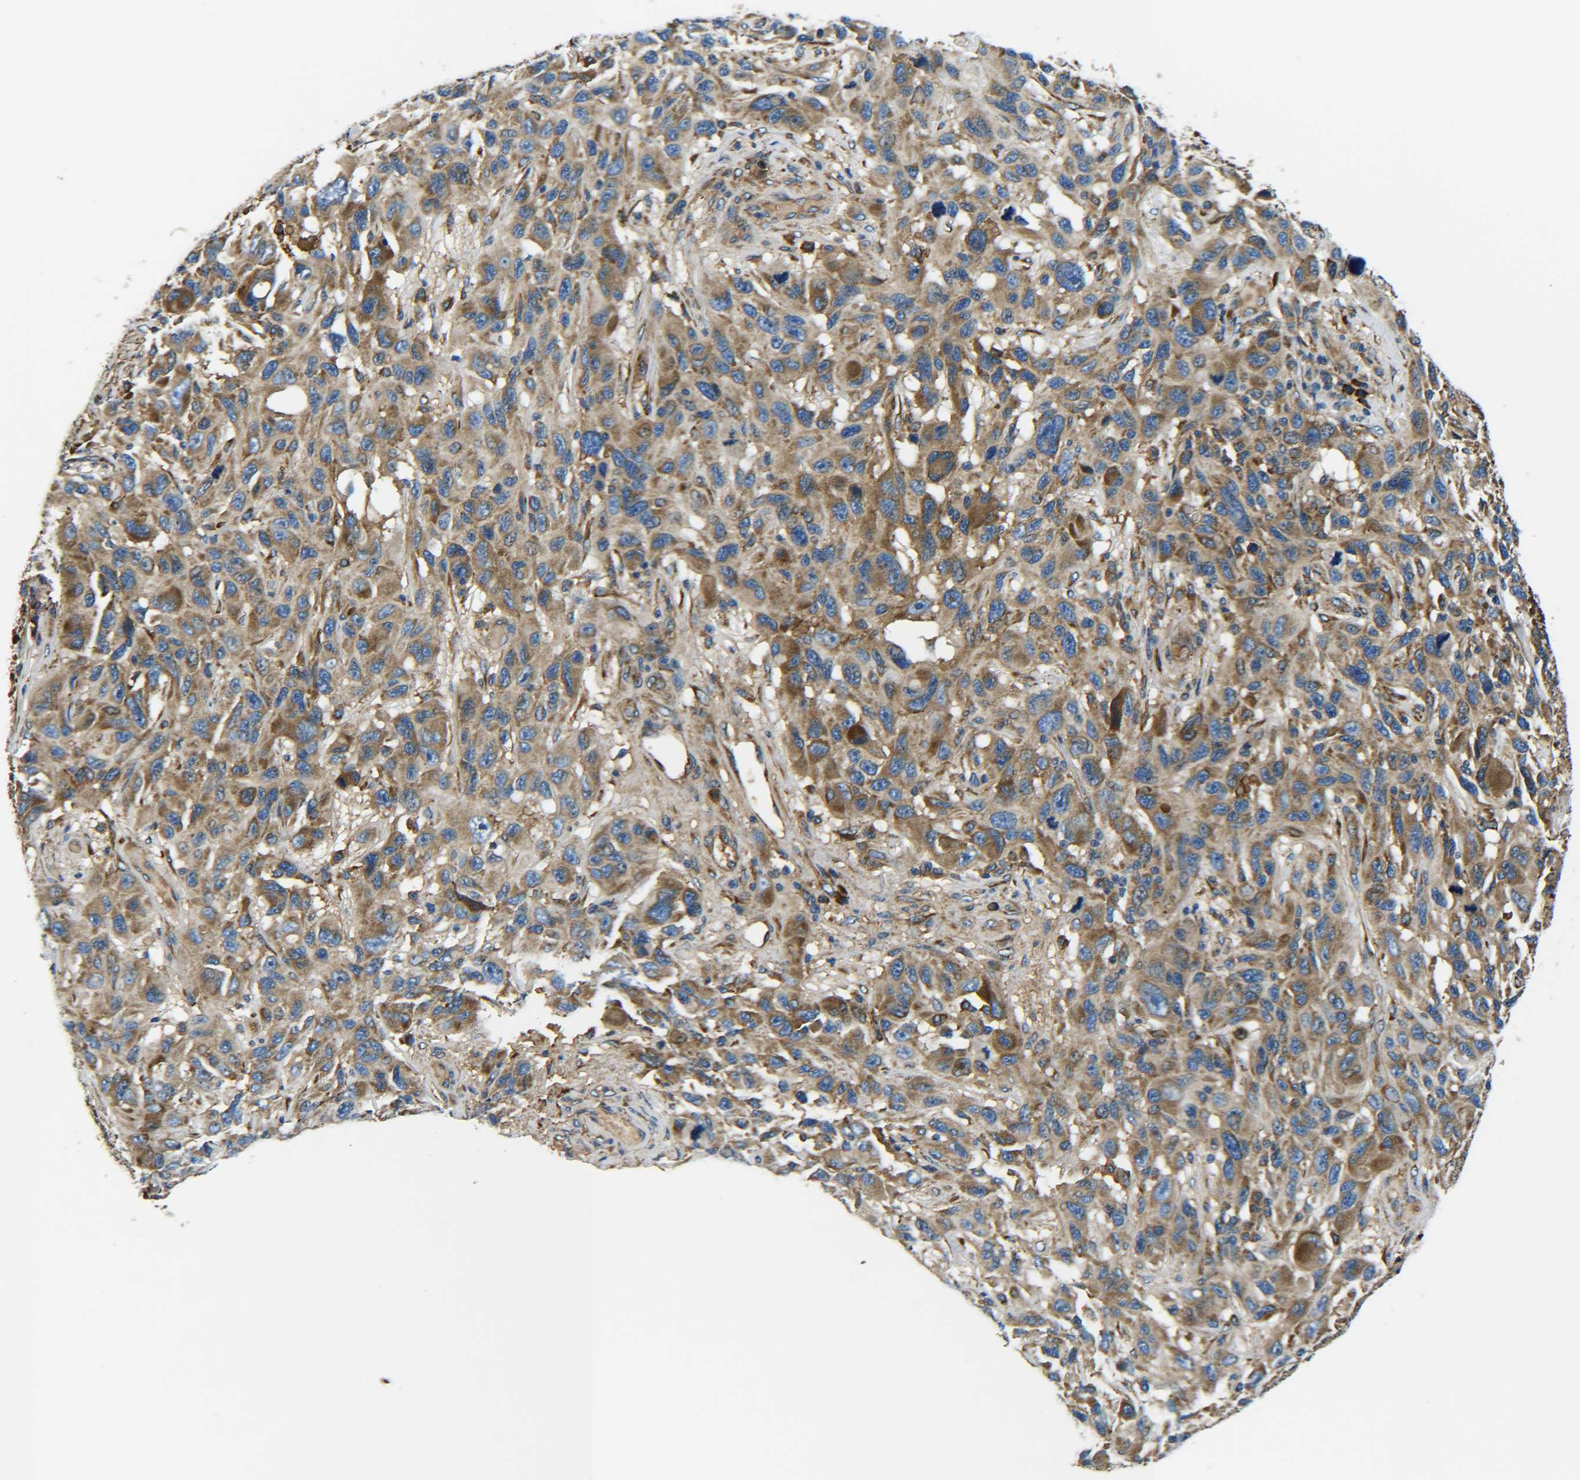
{"staining": {"intensity": "moderate", "quantity": ">75%", "location": "cytoplasmic/membranous"}, "tissue": "melanoma", "cell_type": "Tumor cells", "image_type": "cancer", "snomed": [{"axis": "morphology", "description": "Malignant melanoma, NOS"}, {"axis": "topography", "description": "Skin"}], "caption": "Tumor cells show moderate cytoplasmic/membranous staining in about >75% of cells in malignant melanoma.", "gene": "PREB", "patient": {"sex": "male", "age": 53}}